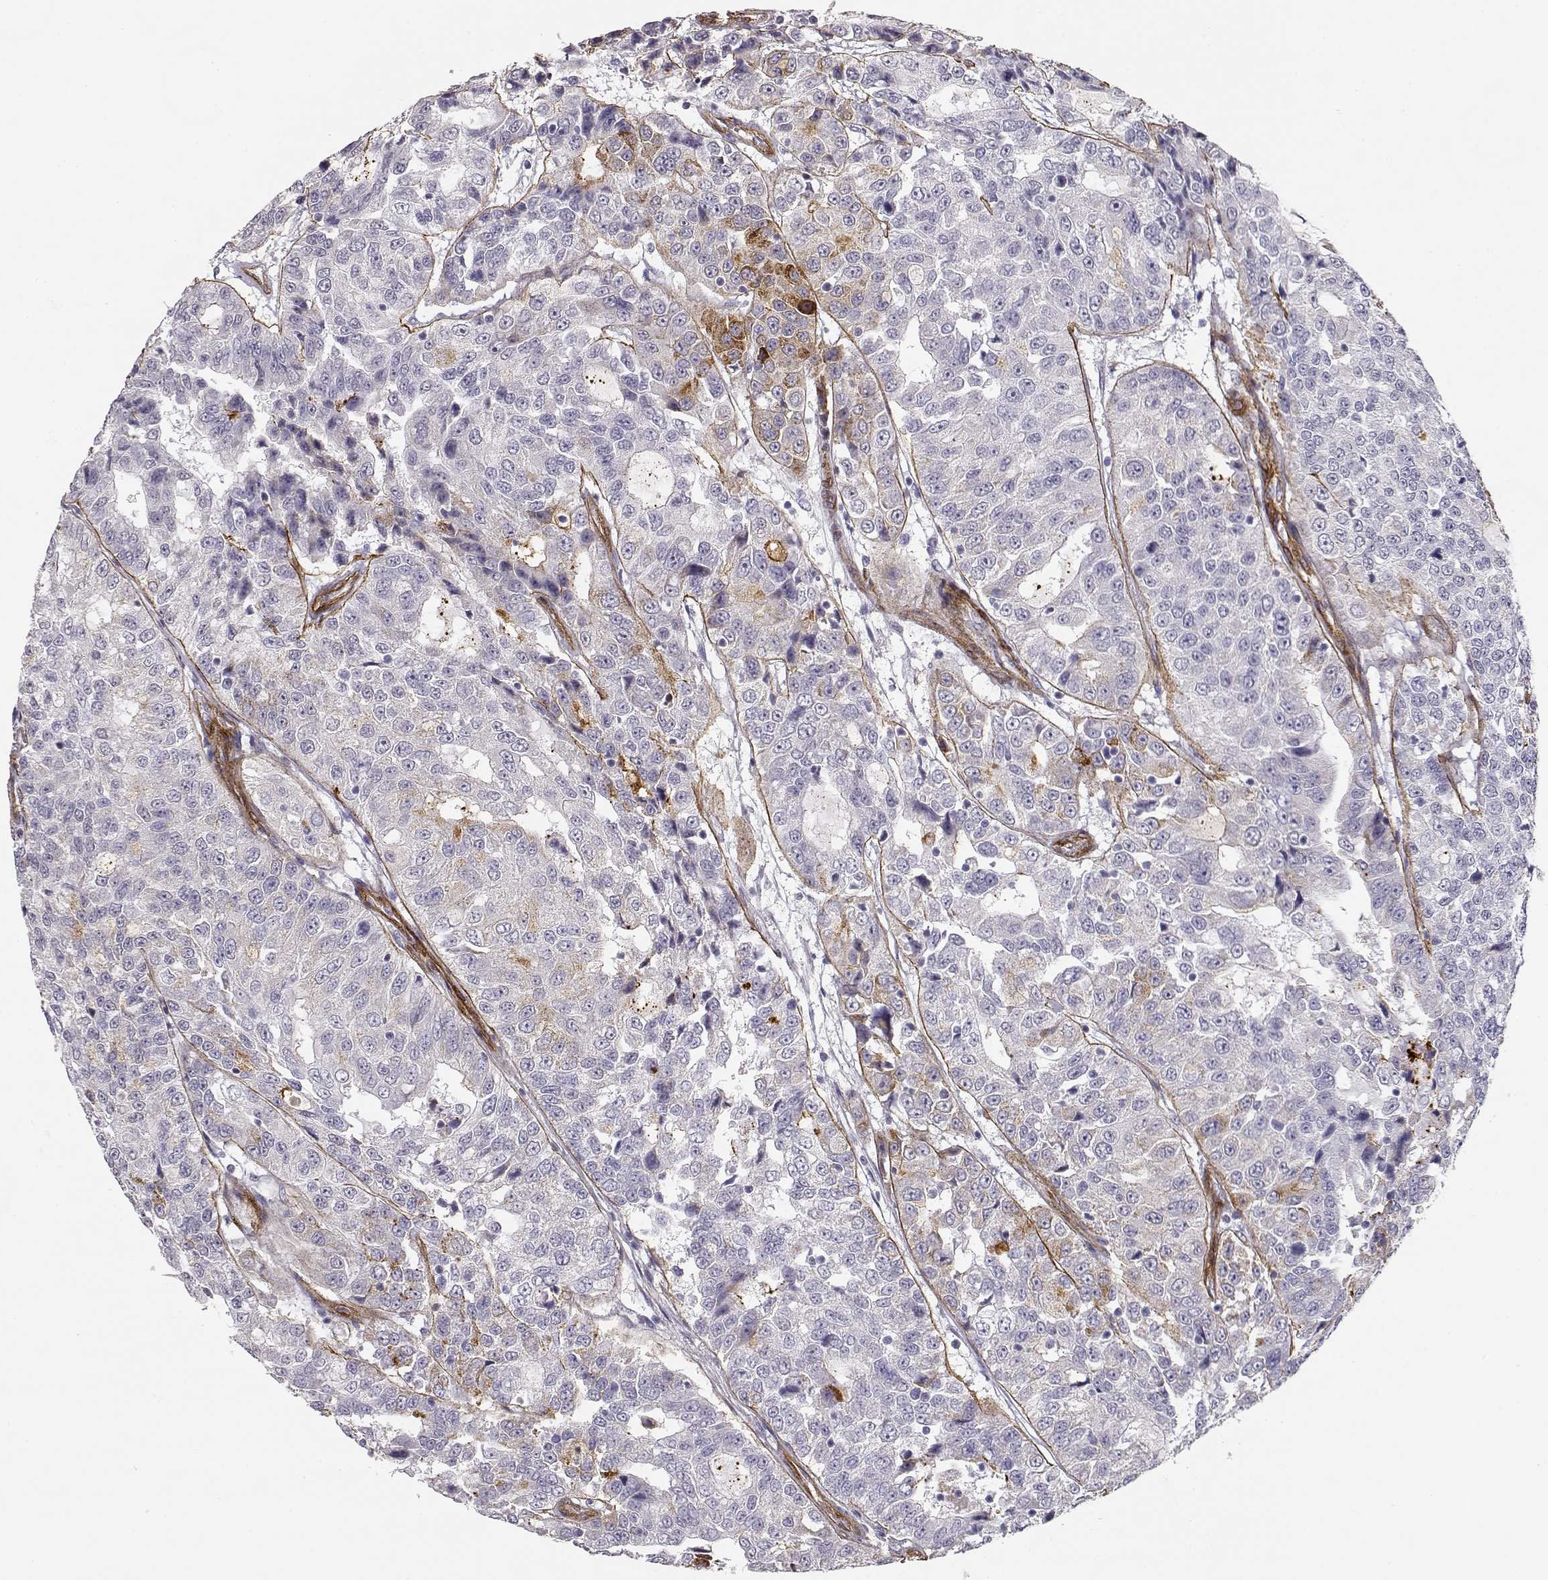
{"staining": {"intensity": "negative", "quantity": "none", "location": "none"}, "tissue": "urothelial cancer", "cell_type": "Tumor cells", "image_type": "cancer", "snomed": [{"axis": "morphology", "description": "Urothelial carcinoma, NOS"}, {"axis": "morphology", "description": "Urothelial carcinoma, High grade"}, {"axis": "topography", "description": "Urinary bladder"}], "caption": "The IHC image has no significant expression in tumor cells of high-grade urothelial carcinoma tissue.", "gene": "LAMC1", "patient": {"sex": "female", "age": 73}}